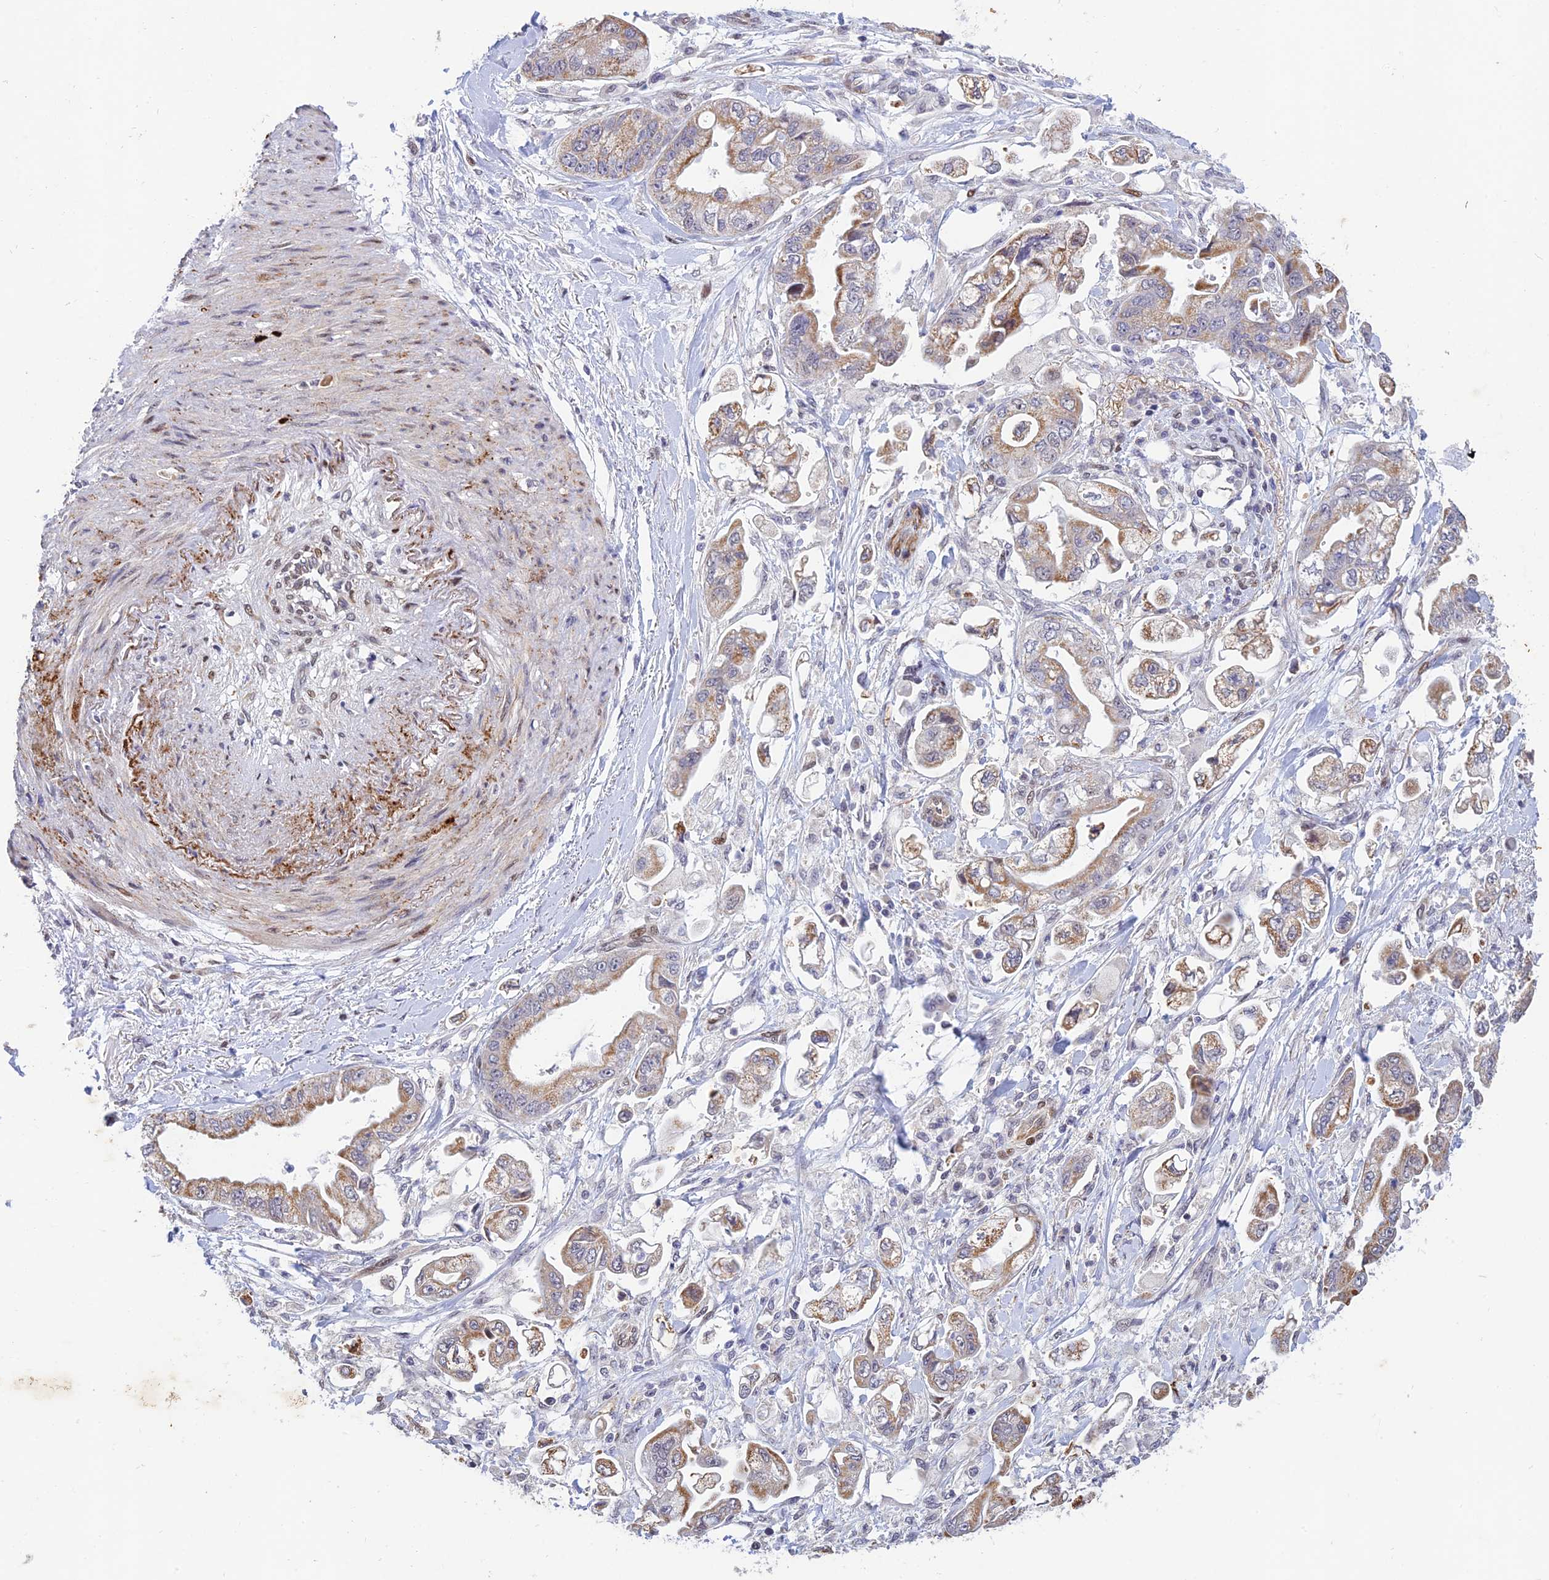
{"staining": {"intensity": "moderate", "quantity": "25%-75%", "location": "cytoplasmic/membranous"}, "tissue": "stomach cancer", "cell_type": "Tumor cells", "image_type": "cancer", "snomed": [{"axis": "morphology", "description": "Adenocarcinoma, NOS"}, {"axis": "topography", "description": "Stomach"}], "caption": "Immunohistochemical staining of stomach cancer reveals medium levels of moderate cytoplasmic/membranous expression in about 25%-75% of tumor cells.", "gene": "WDR55", "patient": {"sex": "male", "age": 62}}